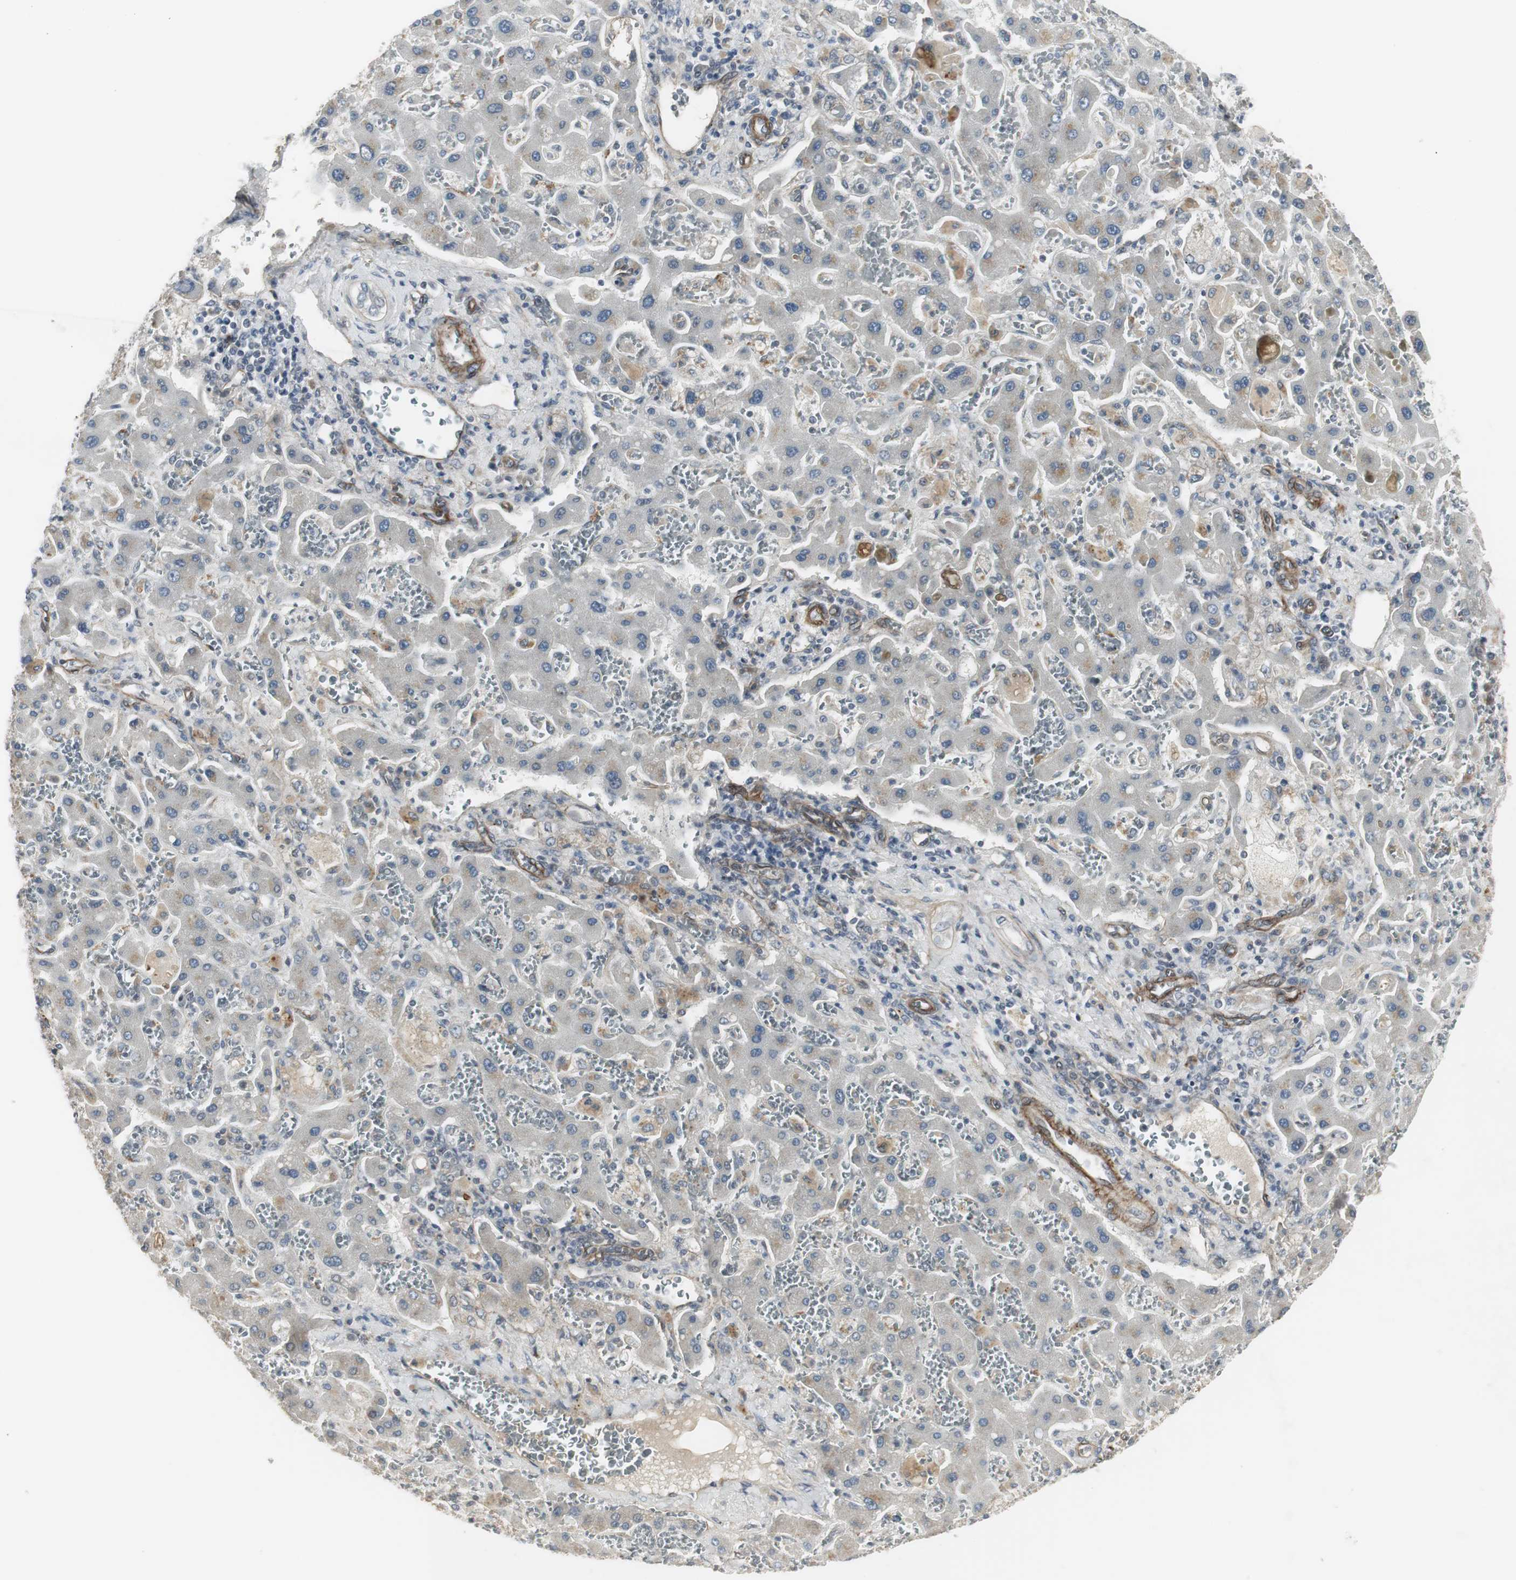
{"staining": {"intensity": "weak", "quantity": "<25%", "location": "cytoplasmic/membranous"}, "tissue": "liver cancer", "cell_type": "Tumor cells", "image_type": "cancer", "snomed": [{"axis": "morphology", "description": "Cholangiocarcinoma"}, {"axis": "topography", "description": "Liver"}], "caption": "High magnification brightfield microscopy of liver cancer stained with DAB (3,3'-diaminobenzidine) (brown) and counterstained with hematoxylin (blue): tumor cells show no significant staining. The staining is performed using DAB brown chromogen with nuclei counter-stained in using hematoxylin.", "gene": "SCYL3", "patient": {"sex": "male", "age": 50}}